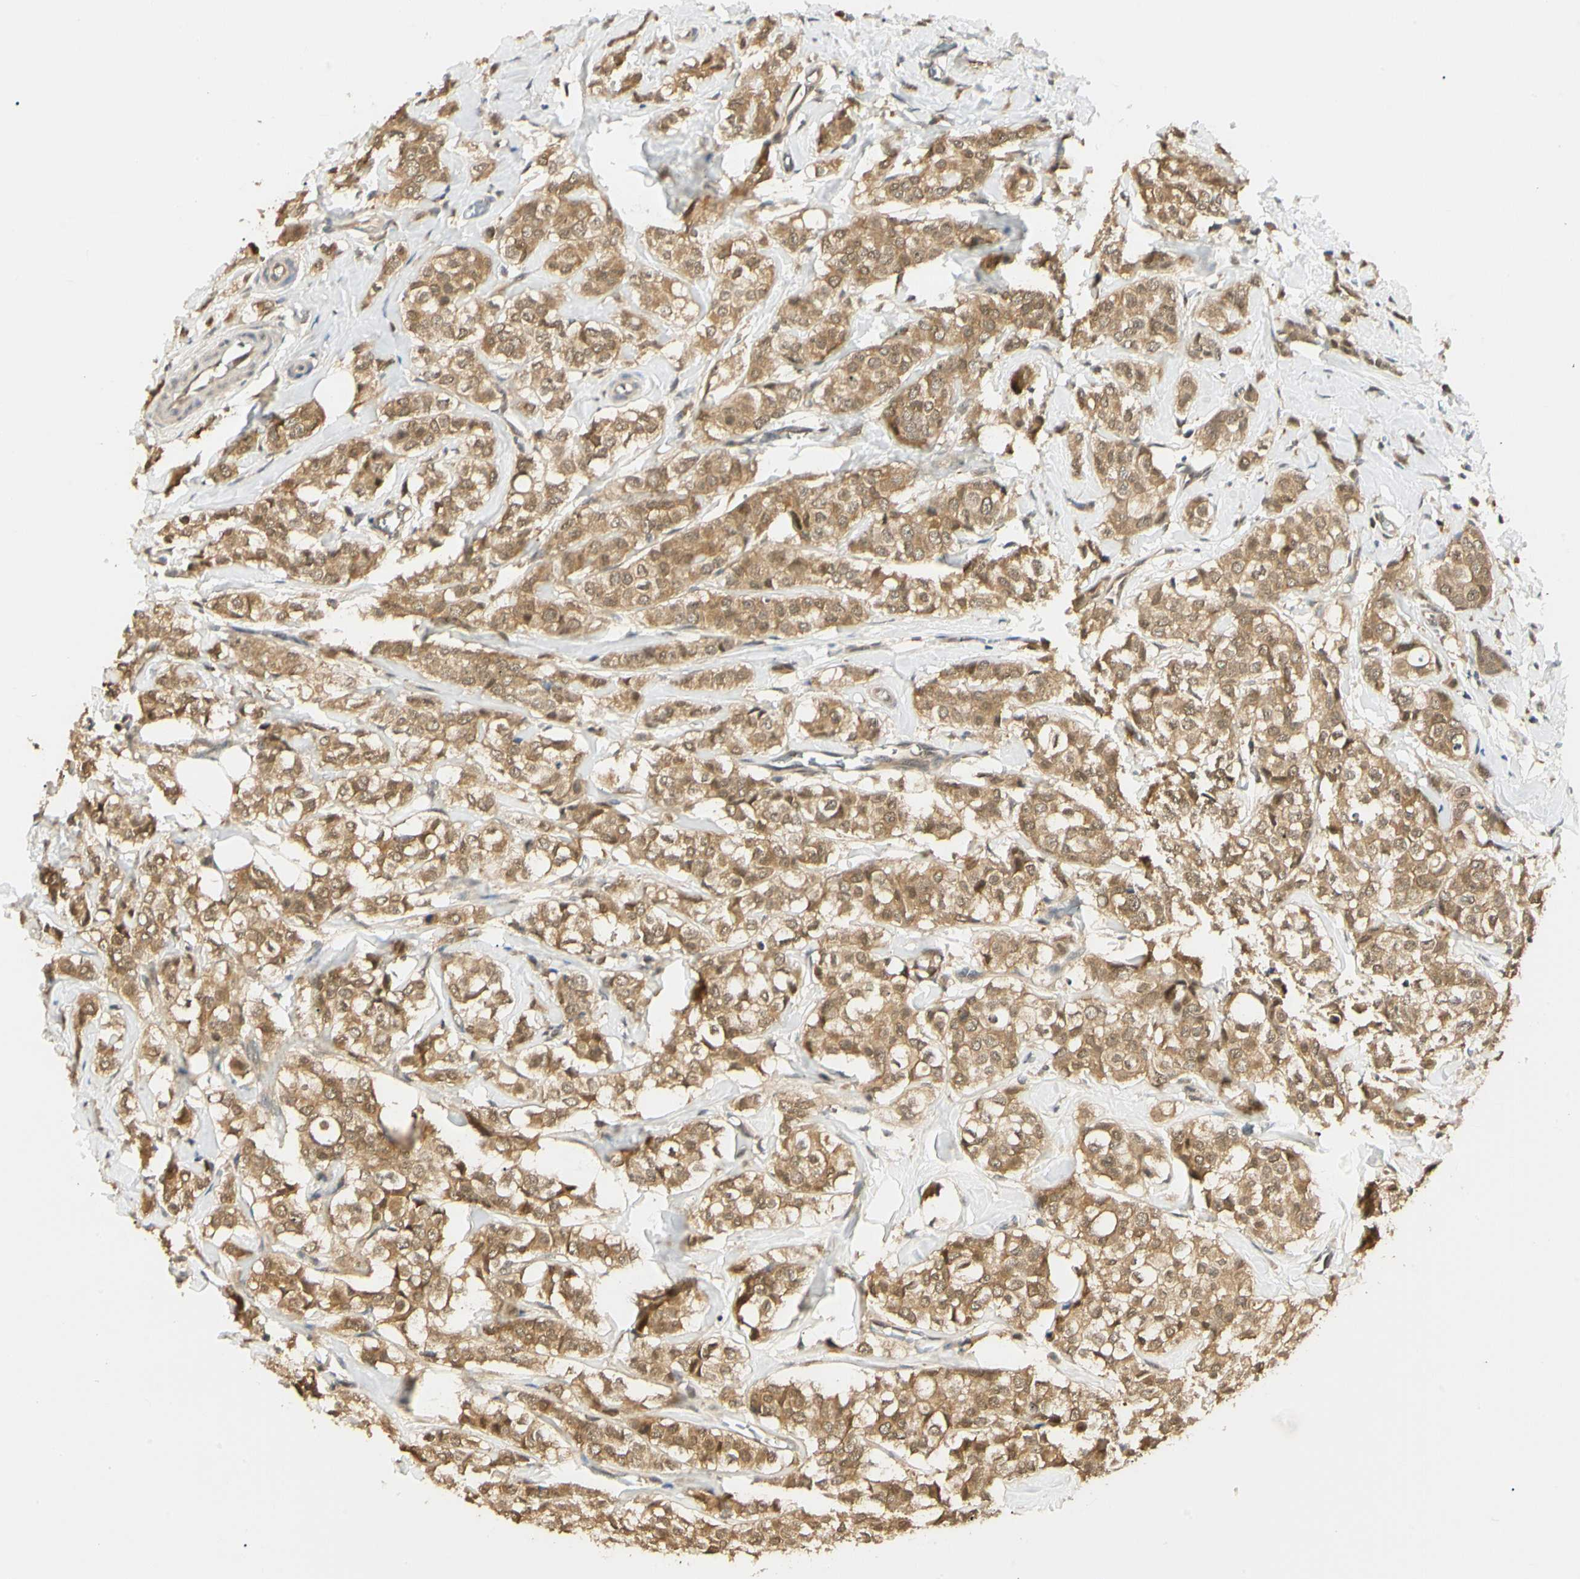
{"staining": {"intensity": "moderate", "quantity": ">75%", "location": "cytoplasmic/membranous,nuclear"}, "tissue": "breast cancer", "cell_type": "Tumor cells", "image_type": "cancer", "snomed": [{"axis": "morphology", "description": "Lobular carcinoma"}, {"axis": "topography", "description": "Breast"}], "caption": "Brown immunohistochemical staining in lobular carcinoma (breast) displays moderate cytoplasmic/membranous and nuclear positivity in about >75% of tumor cells.", "gene": "UBE2Z", "patient": {"sex": "female", "age": 60}}